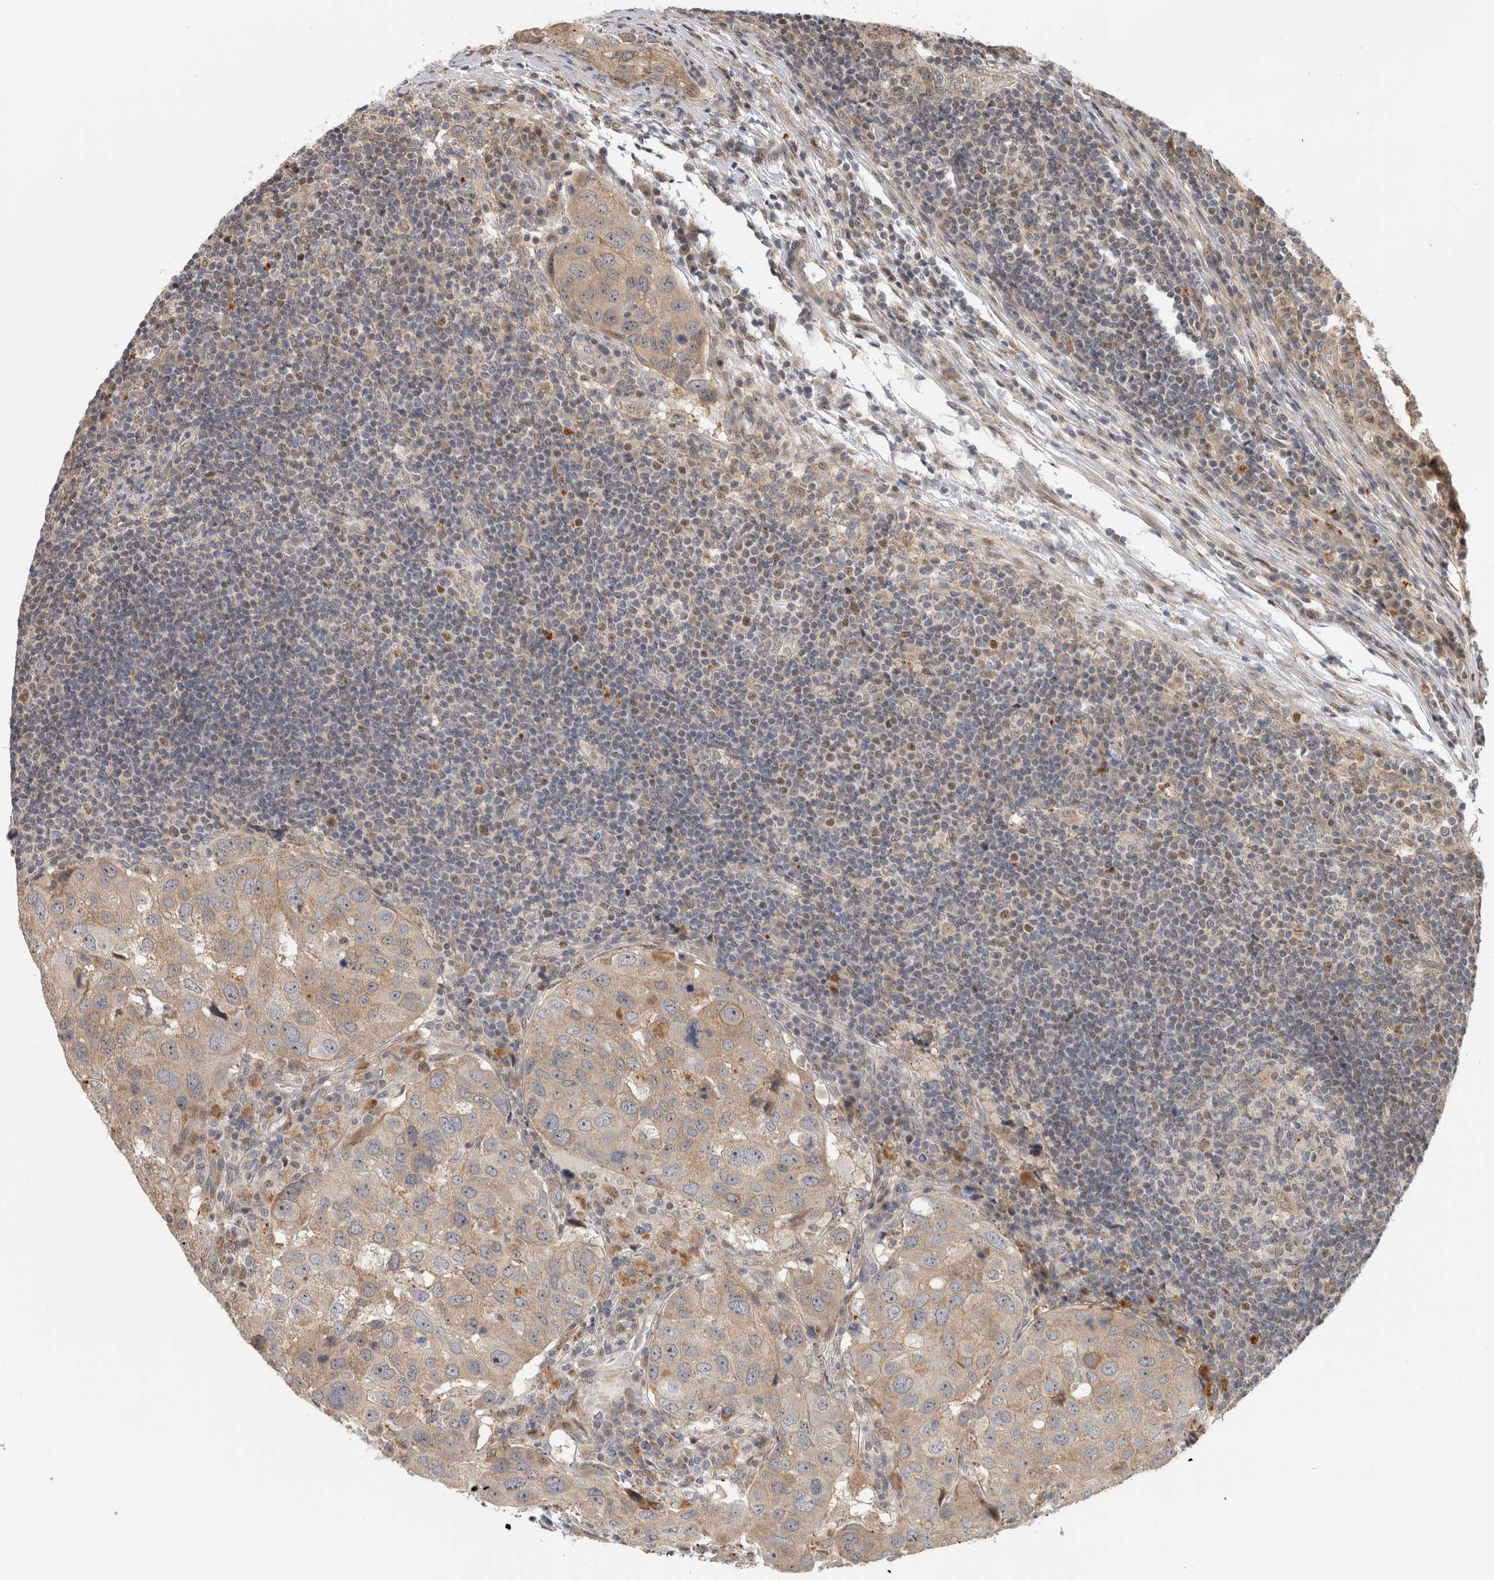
{"staining": {"intensity": "moderate", "quantity": ">75%", "location": "cytoplasmic/membranous,nuclear"}, "tissue": "urothelial cancer", "cell_type": "Tumor cells", "image_type": "cancer", "snomed": [{"axis": "morphology", "description": "Urothelial carcinoma, High grade"}, {"axis": "topography", "description": "Lymph node"}, {"axis": "topography", "description": "Urinary bladder"}], "caption": "Brown immunohistochemical staining in high-grade urothelial carcinoma demonstrates moderate cytoplasmic/membranous and nuclear positivity in approximately >75% of tumor cells. Nuclei are stained in blue.", "gene": "NAB2", "patient": {"sex": "male", "age": 51}}